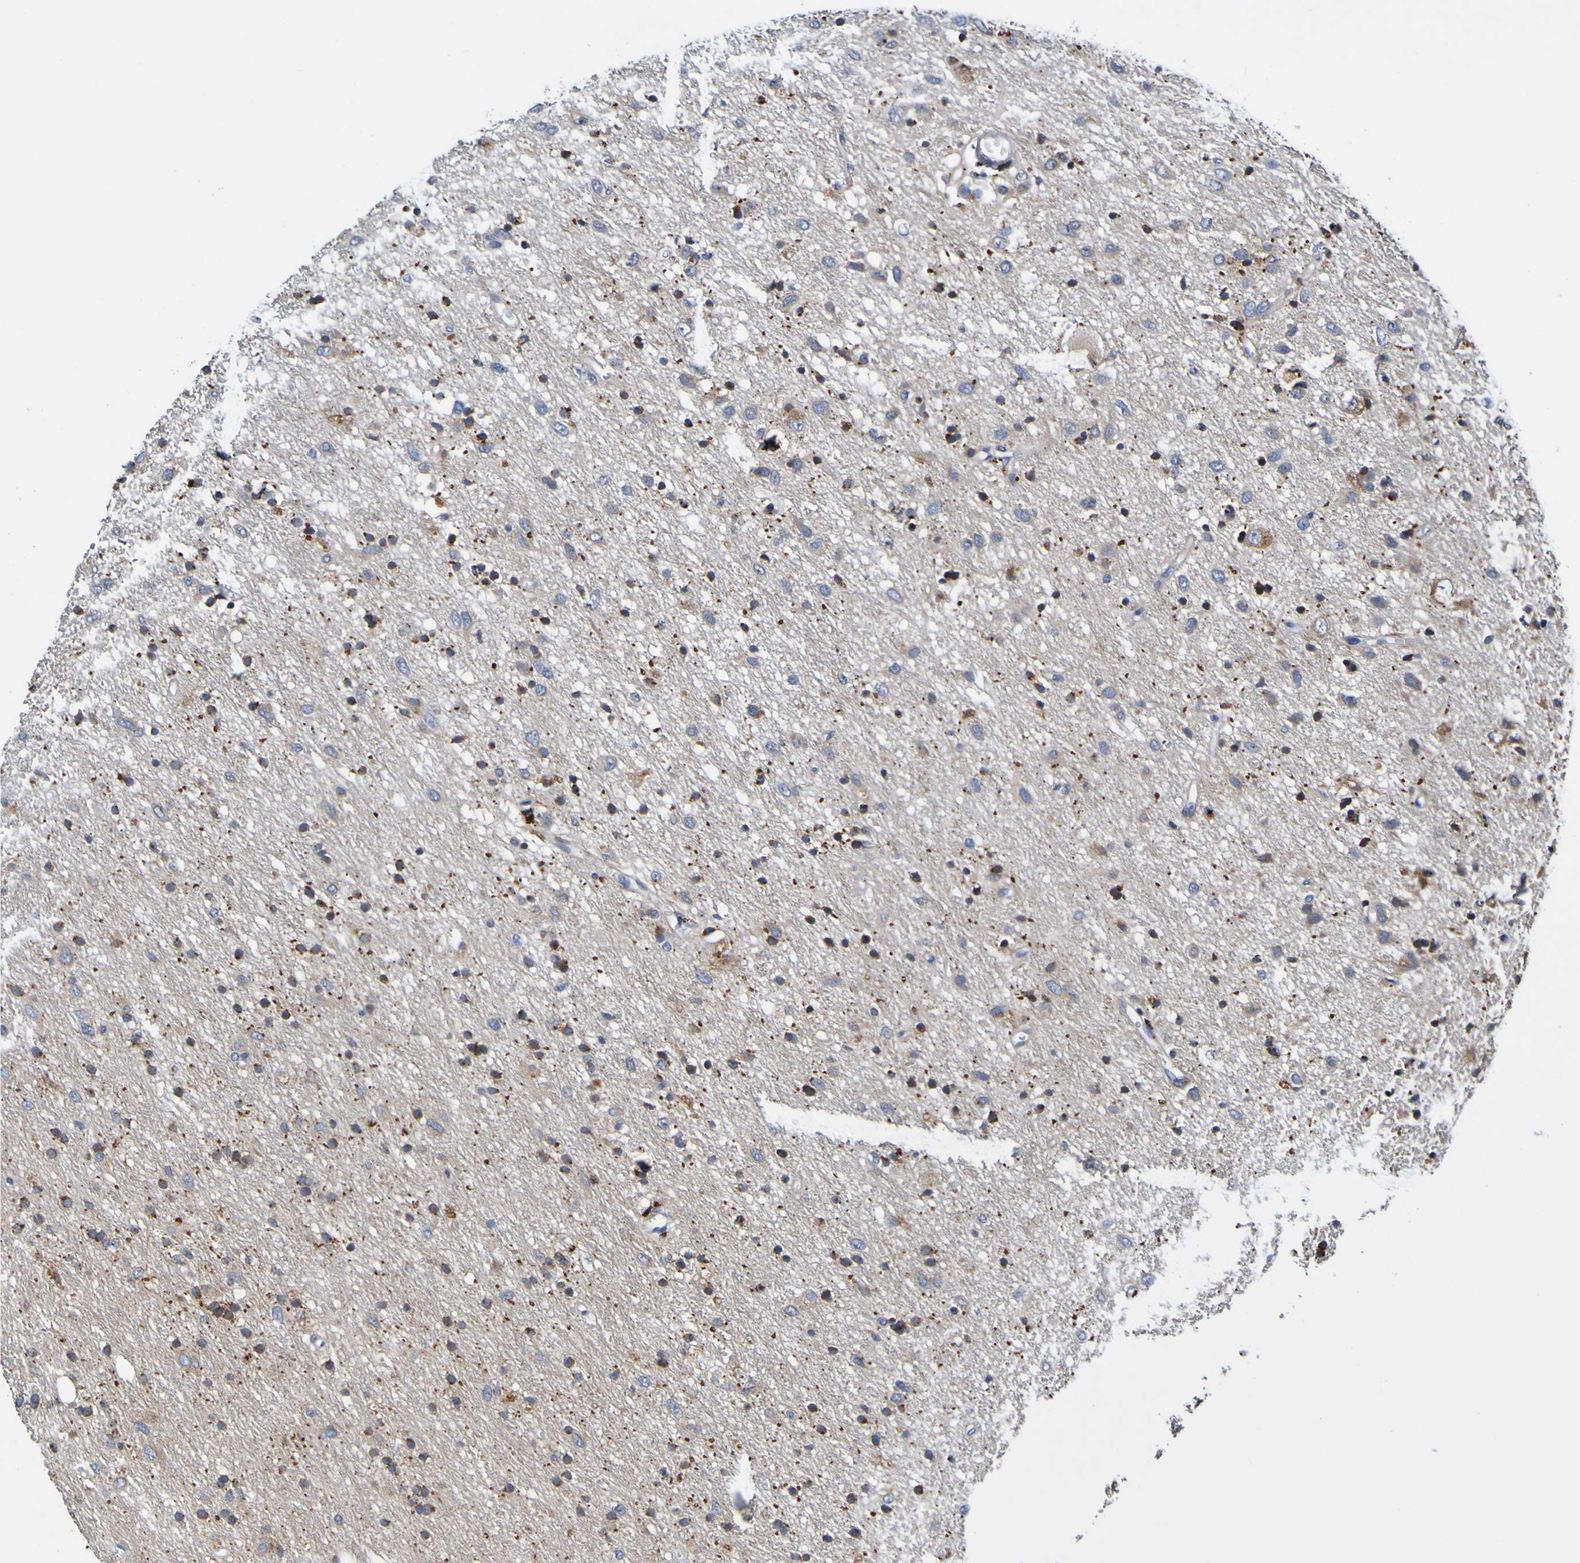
{"staining": {"intensity": "moderate", "quantity": "<25%", "location": "cytoplasmic/membranous"}, "tissue": "glioma", "cell_type": "Tumor cells", "image_type": "cancer", "snomed": [{"axis": "morphology", "description": "Glioma, malignant, Low grade"}, {"axis": "topography", "description": "Brain"}], "caption": "Immunohistochemistry (IHC) of glioma shows low levels of moderate cytoplasmic/membranous expression in about <25% of tumor cells.", "gene": "METAP2", "patient": {"sex": "male", "age": 77}}